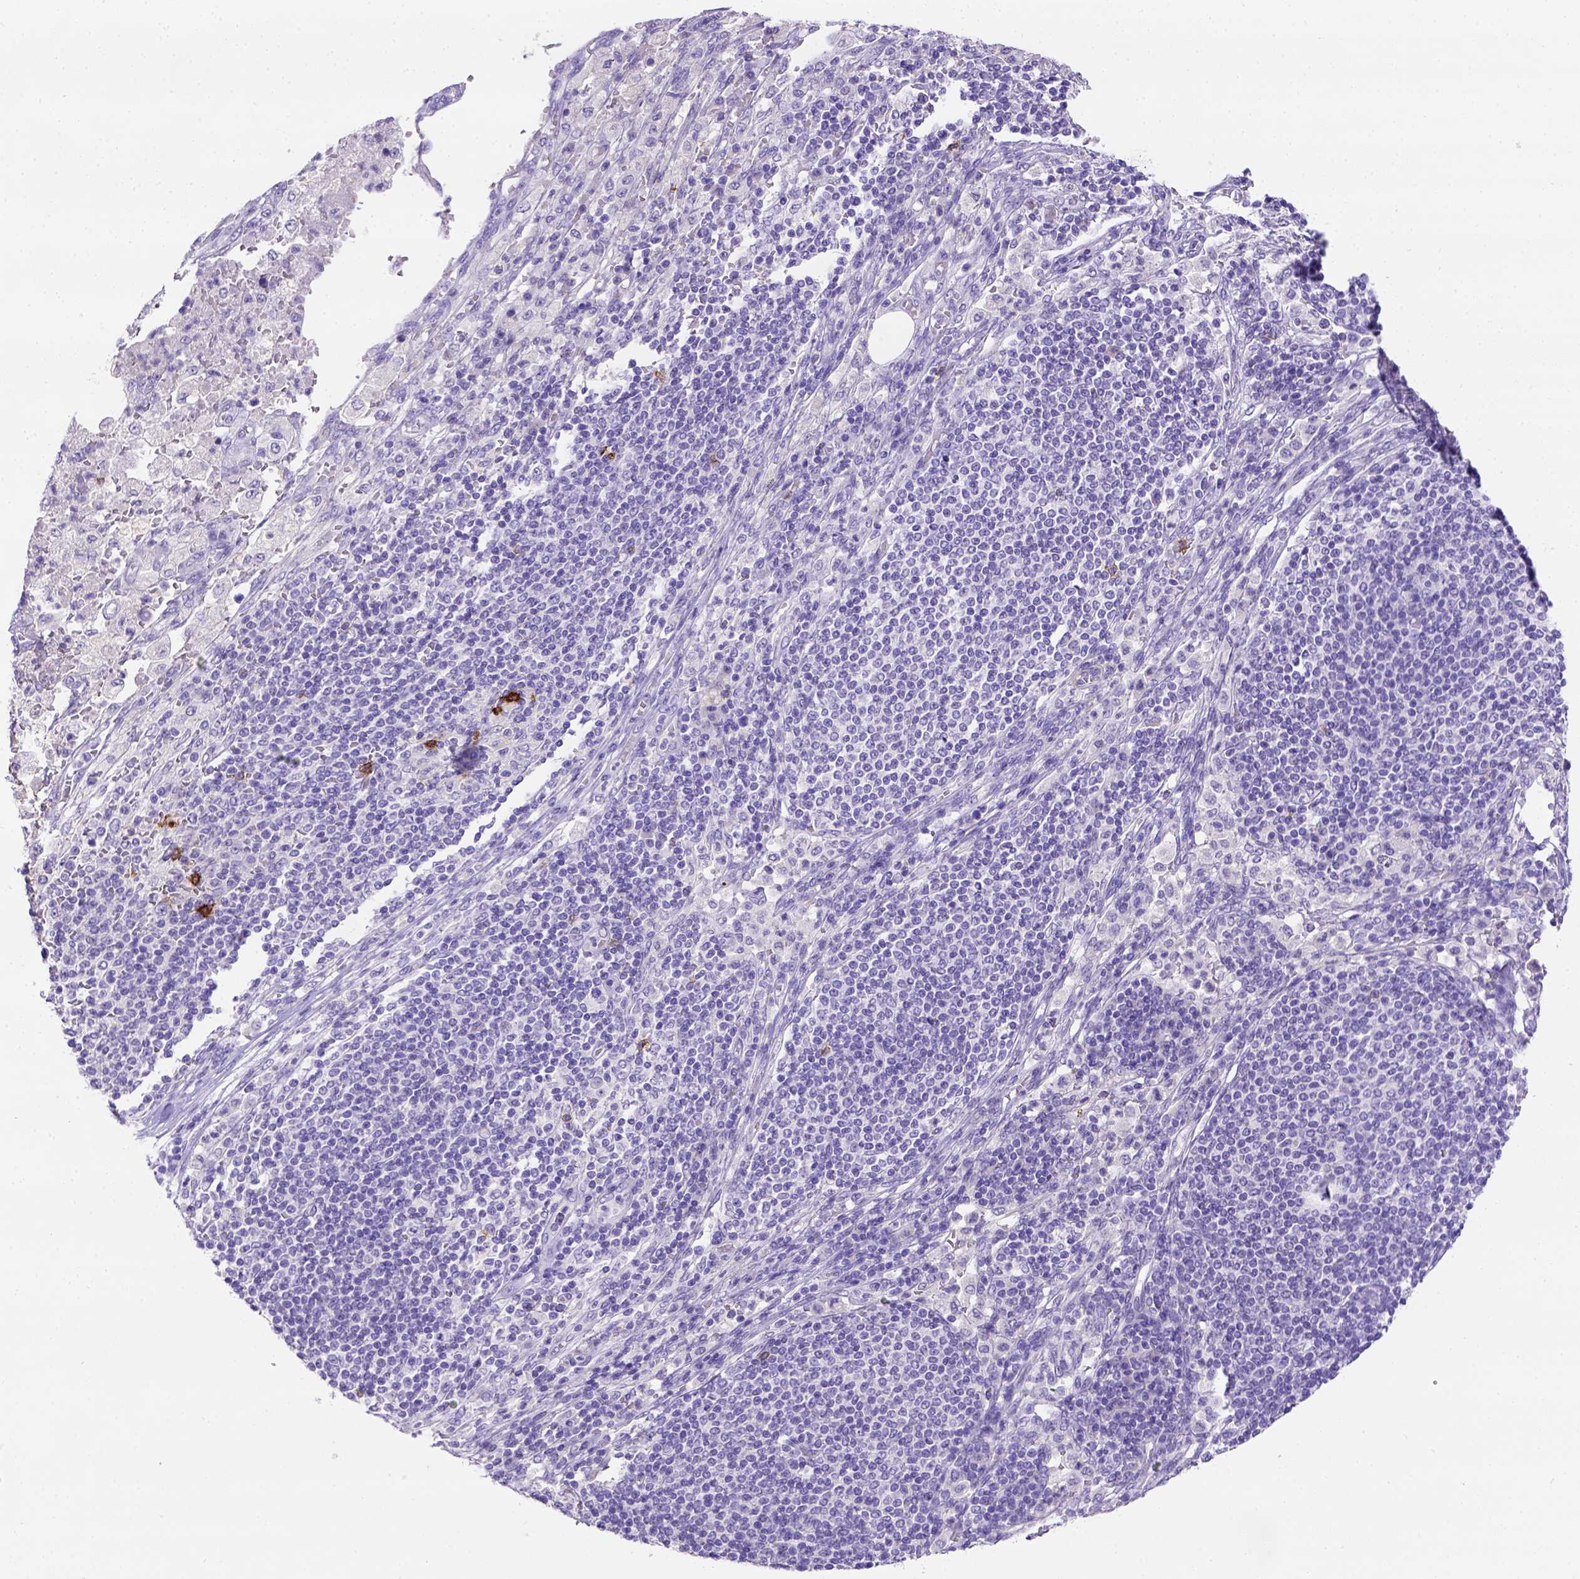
{"staining": {"intensity": "negative", "quantity": "none", "location": "none"}, "tissue": "pancreatic cancer", "cell_type": "Tumor cells", "image_type": "cancer", "snomed": [{"axis": "morphology", "description": "Adenocarcinoma, NOS"}, {"axis": "topography", "description": "Pancreas"}], "caption": "Immunohistochemistry micrograph of neoplastic tissue: pancreatic adenocarcinoma stained with DAB exhibits no significant protein expression in tumor cells. (Immunohistochemistry (ihc), brightfield microscopy, high magnification).", "gene": "B3GAT1", "patient": {"sex": "female", "age": 61}}